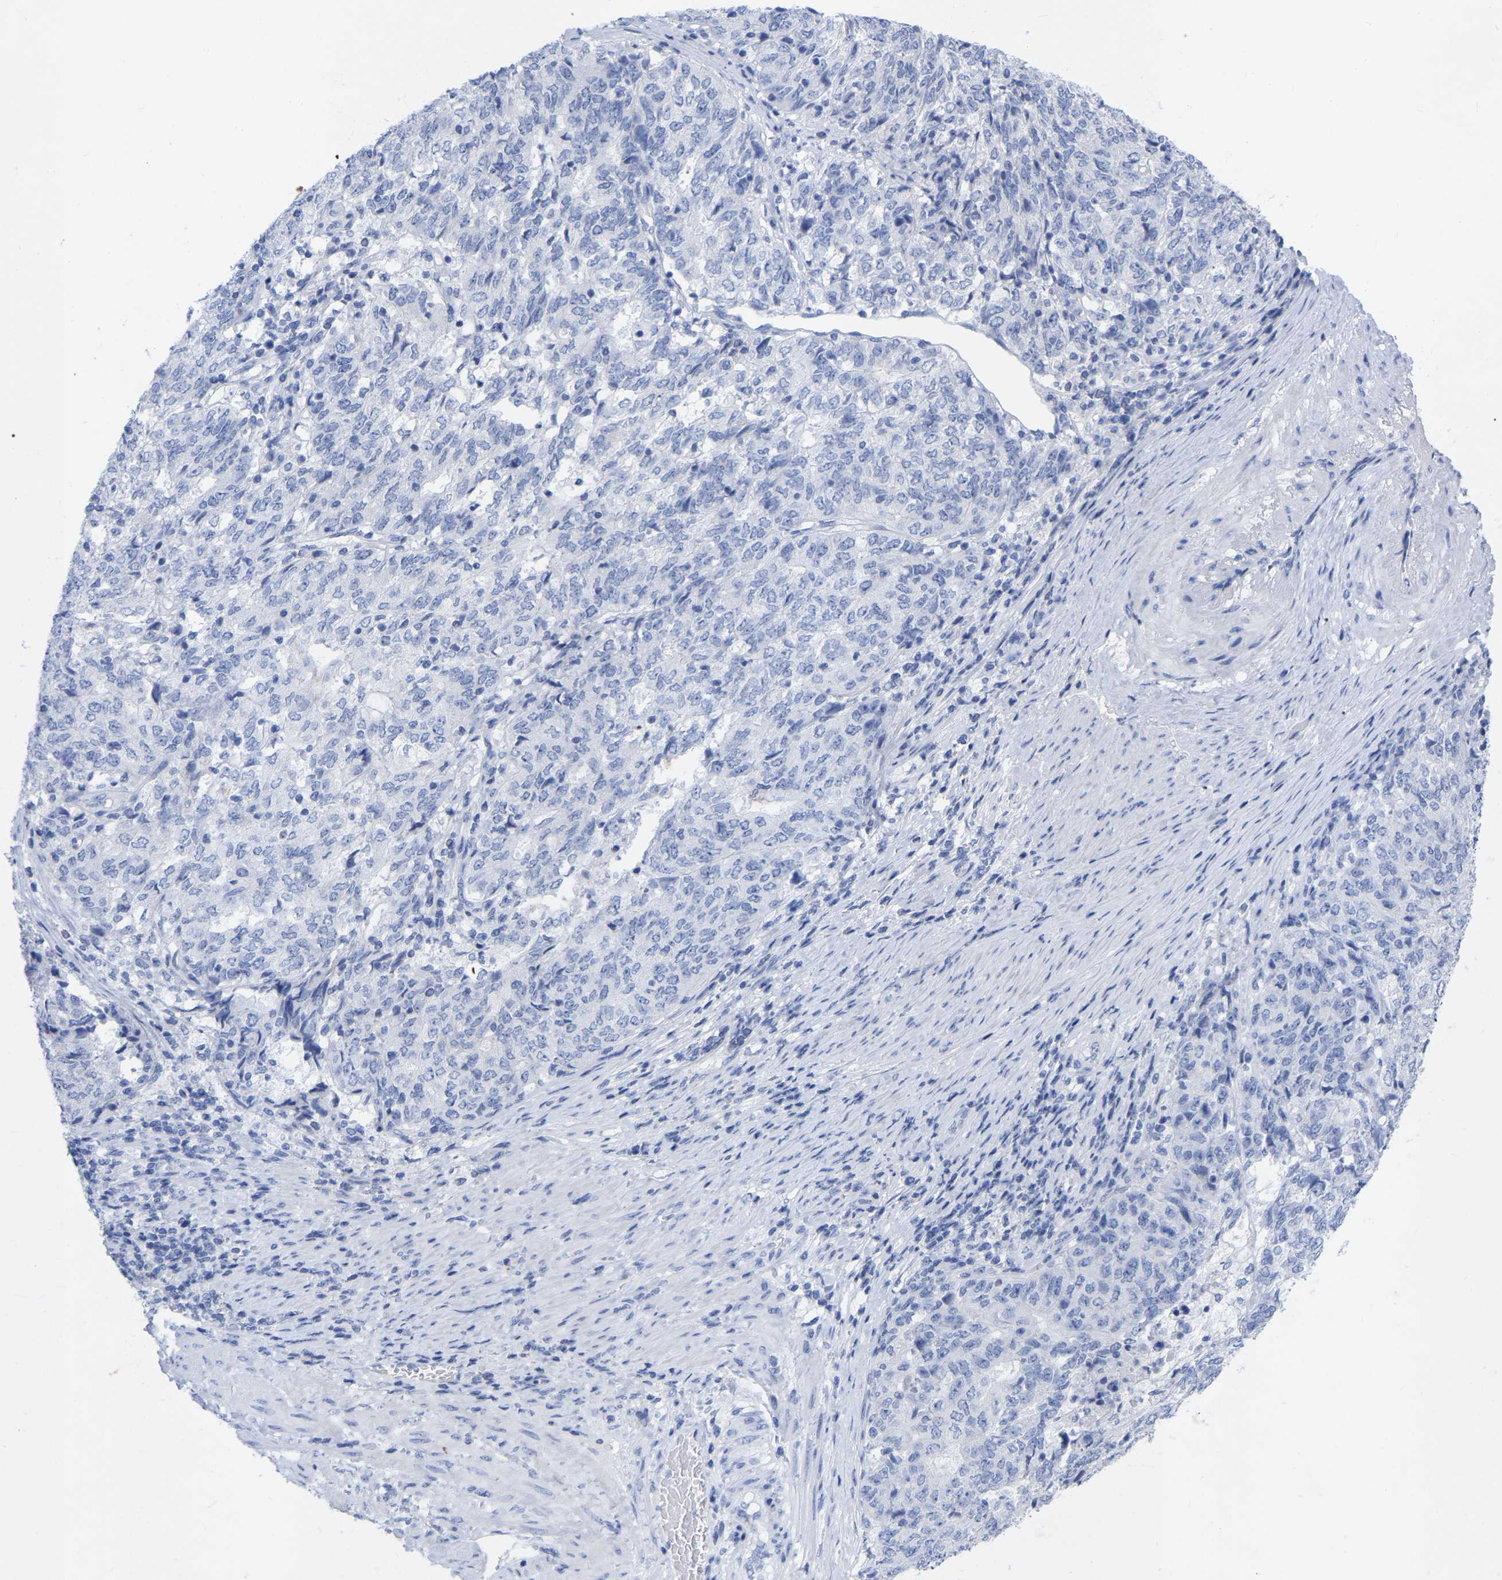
{"staining": {"intensity": "negative", "quantity": "none", "location": "none"}, "tissue": "endometrial cancer", "cell_type": "Tumor cells", "image_type": "cancer", "snomed": [{"axis": "morphology", "description": "Adenocarcinoma, NOS"}, {"axis": "topography", "description": "Endometrium"}], "caption": "Immunohistochemistry (IHC) of human endometrial cancer displays no positivity in tumor cells. (DAB immunohistochemistry with hematoxylin counter stain).", "gene": "ZNF629", "patient": {"sex": "female", "age": 80}}